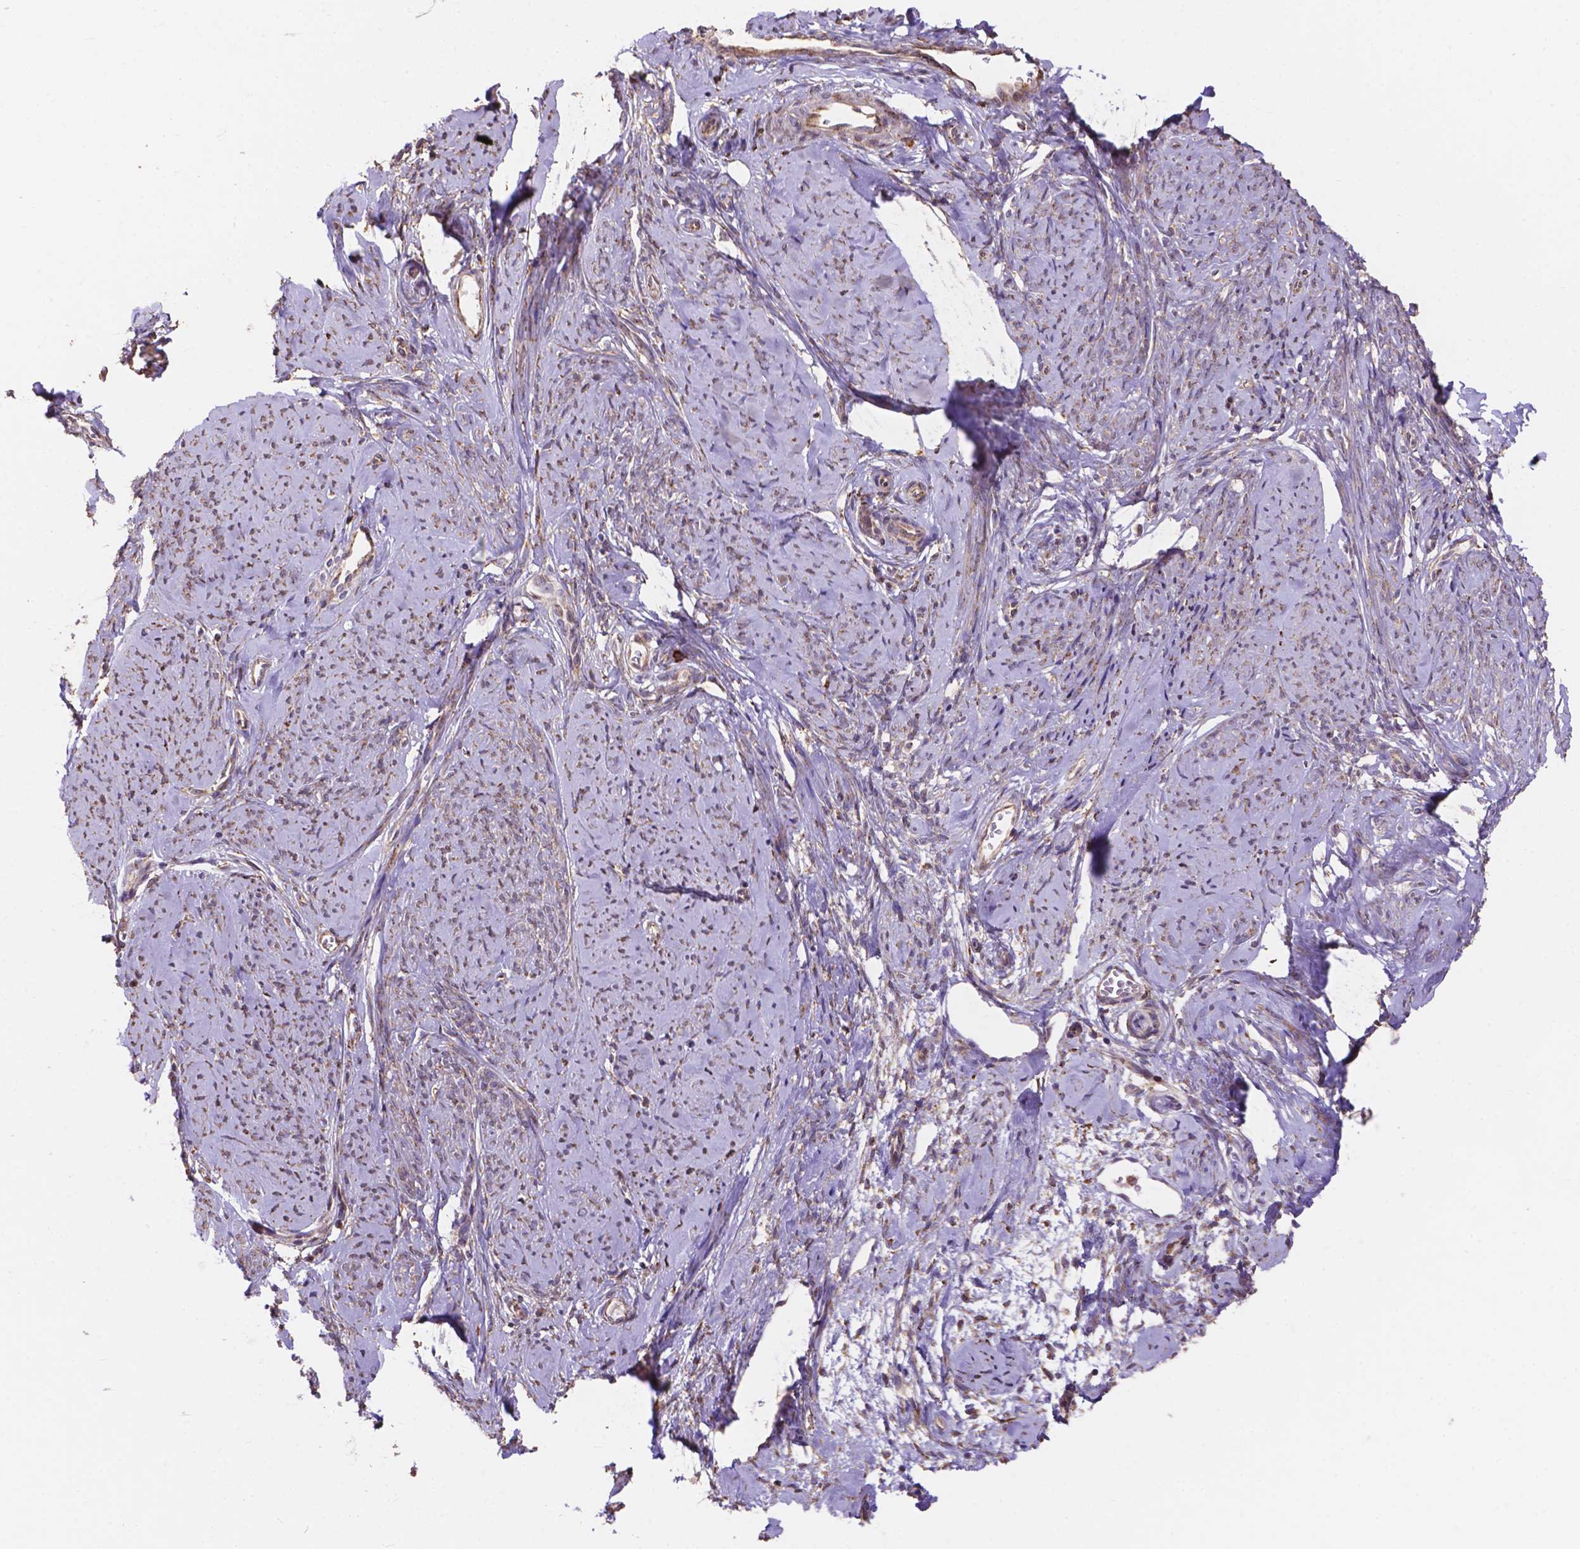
{"staining": {"intensity": "weak", "quantity": "<25%", "location": "cytoplasmic/membranous"}, "tissue": "smooth muscle", "cell_type": "Smooth muscle cells", "image_type": "normal", "snomed": [{"axis": "morphology", "description": "Normal tissue, NOS"}, {"axis": "topography", "description": "Smooth muscle"}], "caption": "Immunohistochemical staining of unremarkable smooth muscle displays no significant expression in smooth muscle cells. The staining was performed using DAB (3,3'-diaminobenzidine) to visualize the protein expression in brown, while the nuclei were stained in blue with hematoxylin (Magnification: 20x).", "gene": "IPO11", "patient": {"sex": "female", "age": 48}}